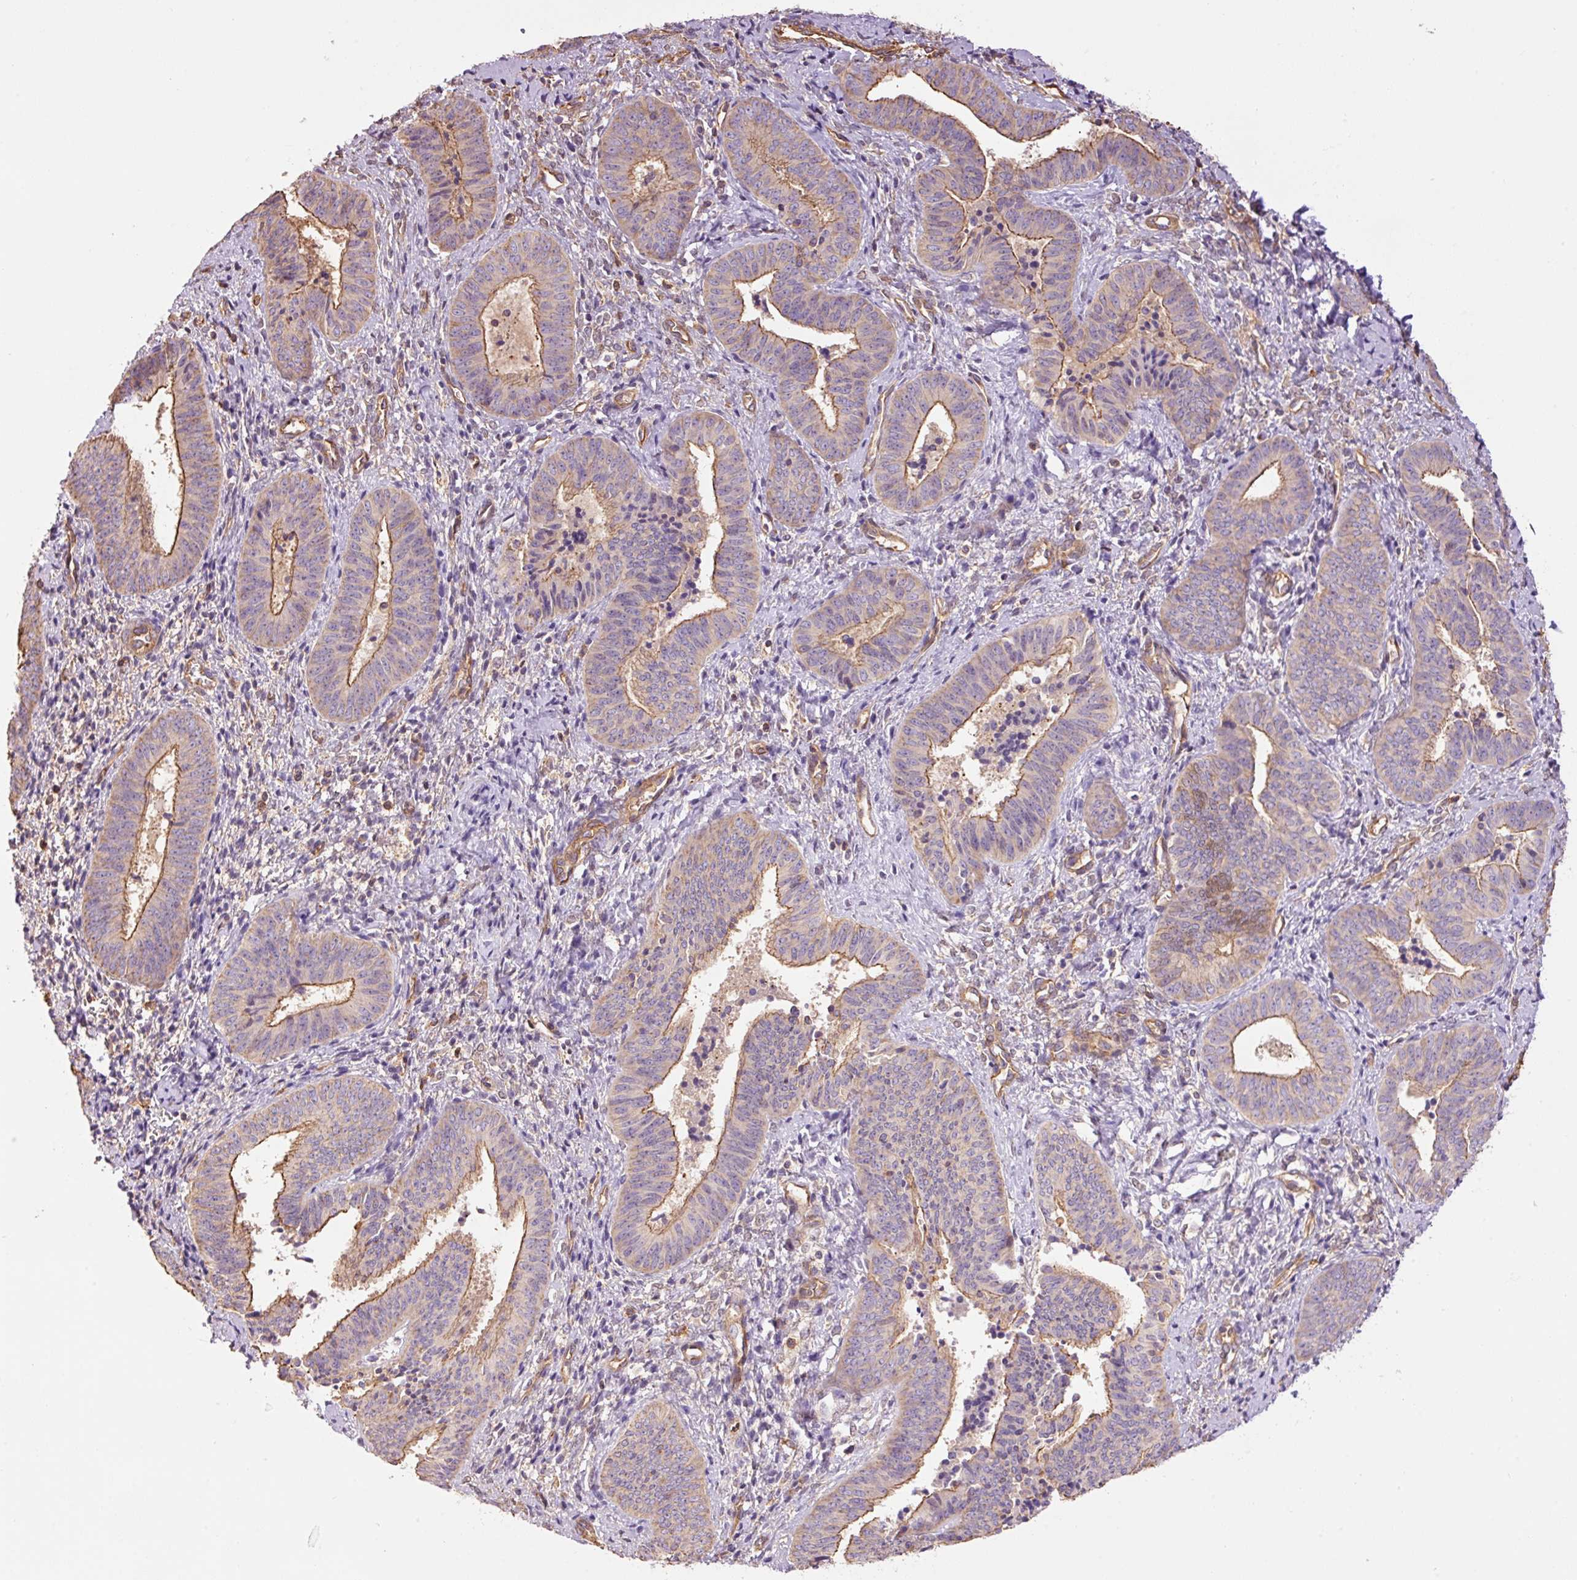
{"staining": {"intensity": "moderate", "quantity": "25%-75%", "location": "cytoplasmic/membranous"}, "tissue": "cervical cancer", "cell_type": "Tumor cells", "image_type": "cancer", "snomed": [{"axis": "morphology", "description": "Squamous cell carcinoma, NOS"}, {"axis": "topography", "description": "Cervix"}], "caption": "Immunohistochemistry (IHC) of cervical squamous cell carcinoma demonstrates medium levels of moderate cytoplasmic/membranous staining in about 25%-75% of tumor cells.", "gene": "PPP1R1B", "patient": {"sex": "female", "age": 59}}